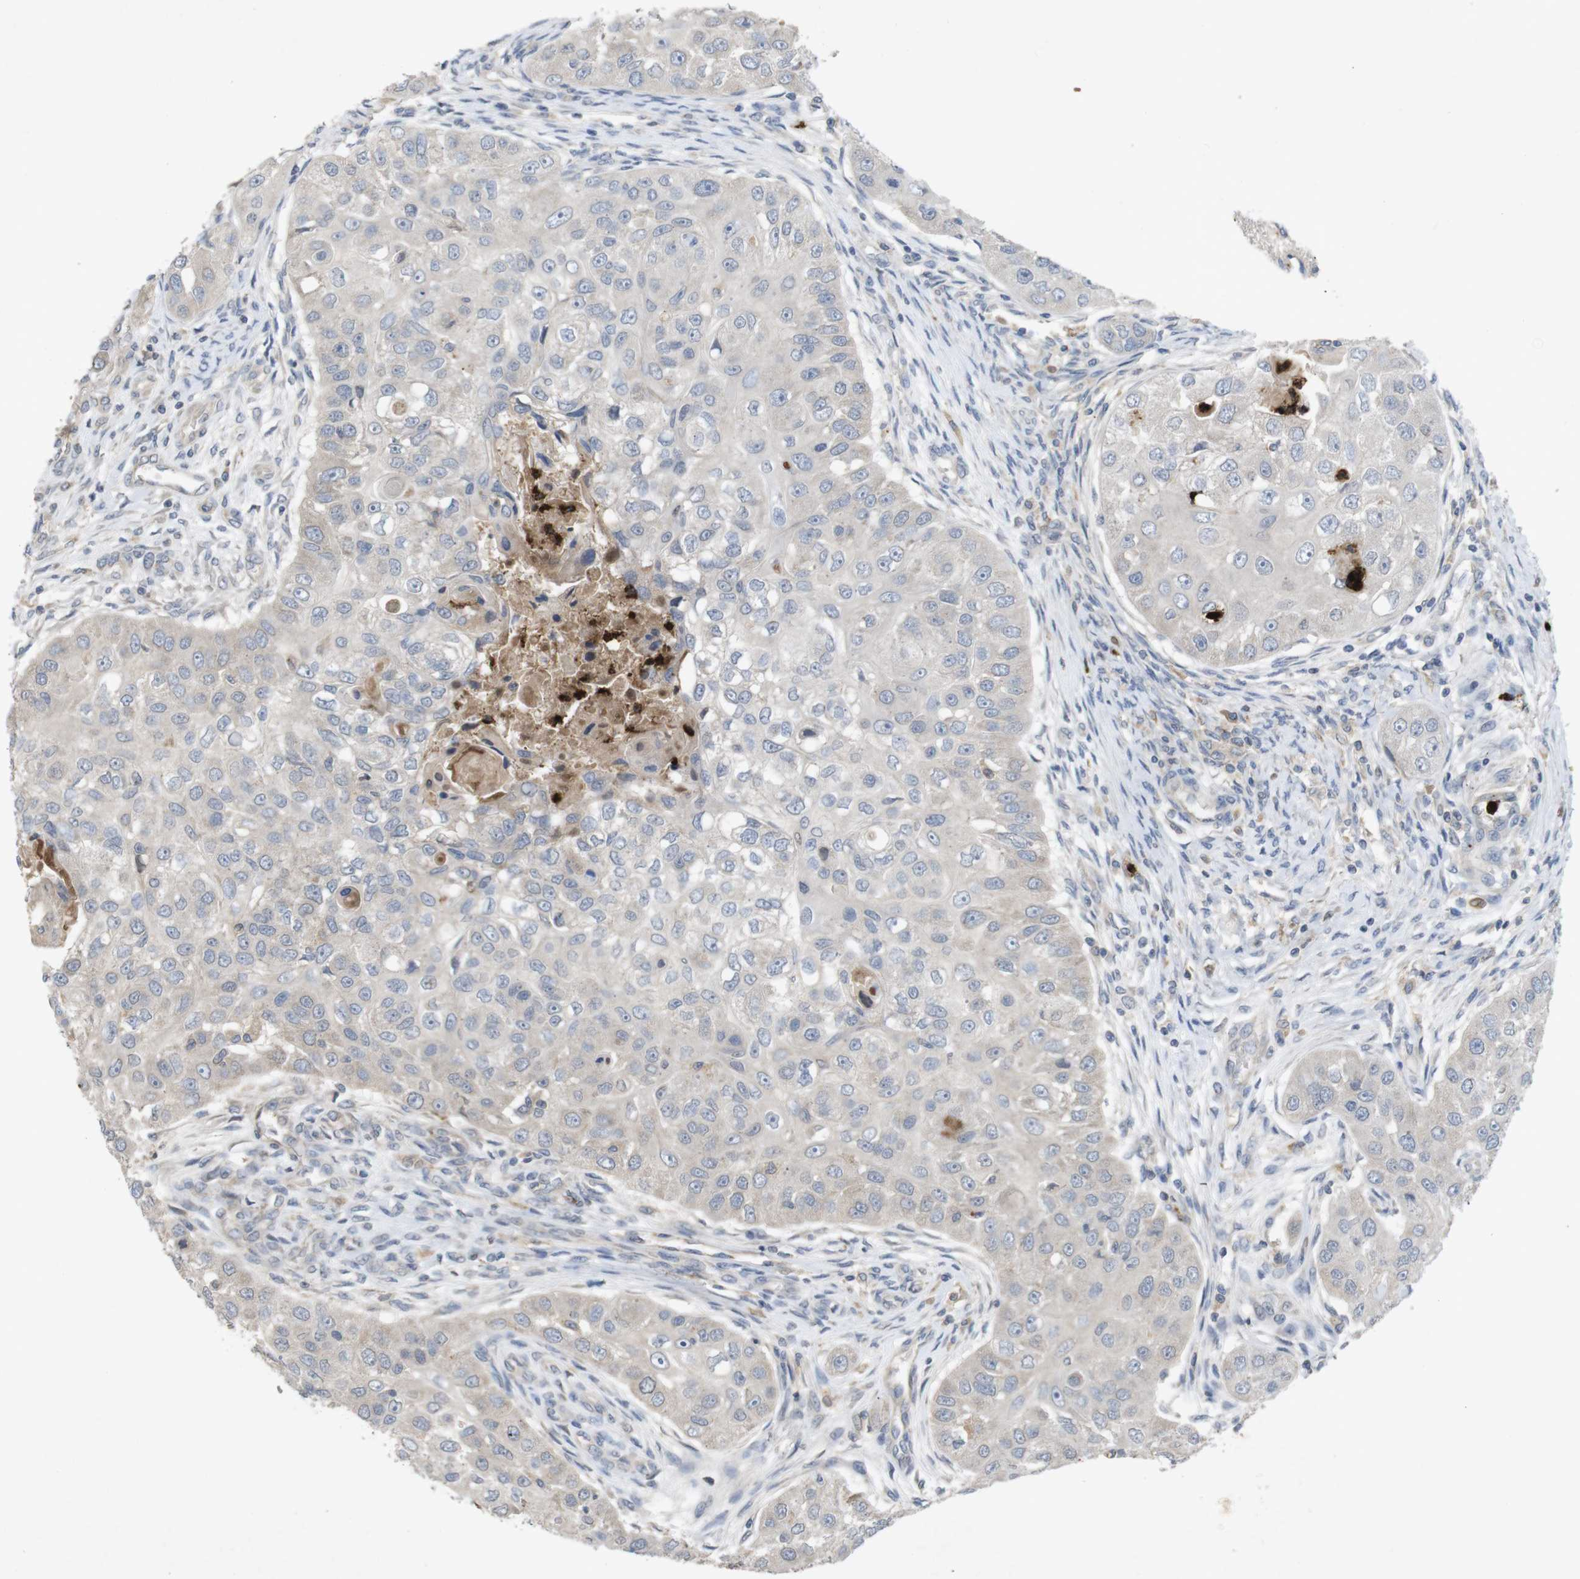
{"staining": {"intensity": "negative", "quantity": "none", "location": "none"}, "tissue": "head and neck cancer", "cell_type": "Tumor cells", "image_type": "cancer", "snomed": [{"axis": "morphology", "description": "Normal tissue, NOS"}, {"axis": "morphology", "description": "Squamous cell carcinoma, NOS"}, {"axis": "topography", "description": "Skeletal muscle"}, {"axis": "topography", "description": "Head-Neck"}], "caption": "Tumor cells are negative for protein expression in human head and neck cancer (squamous cell carcinoma).", "gene": "TSPAN14", "patient": {"sex": "male", "age": 51}}